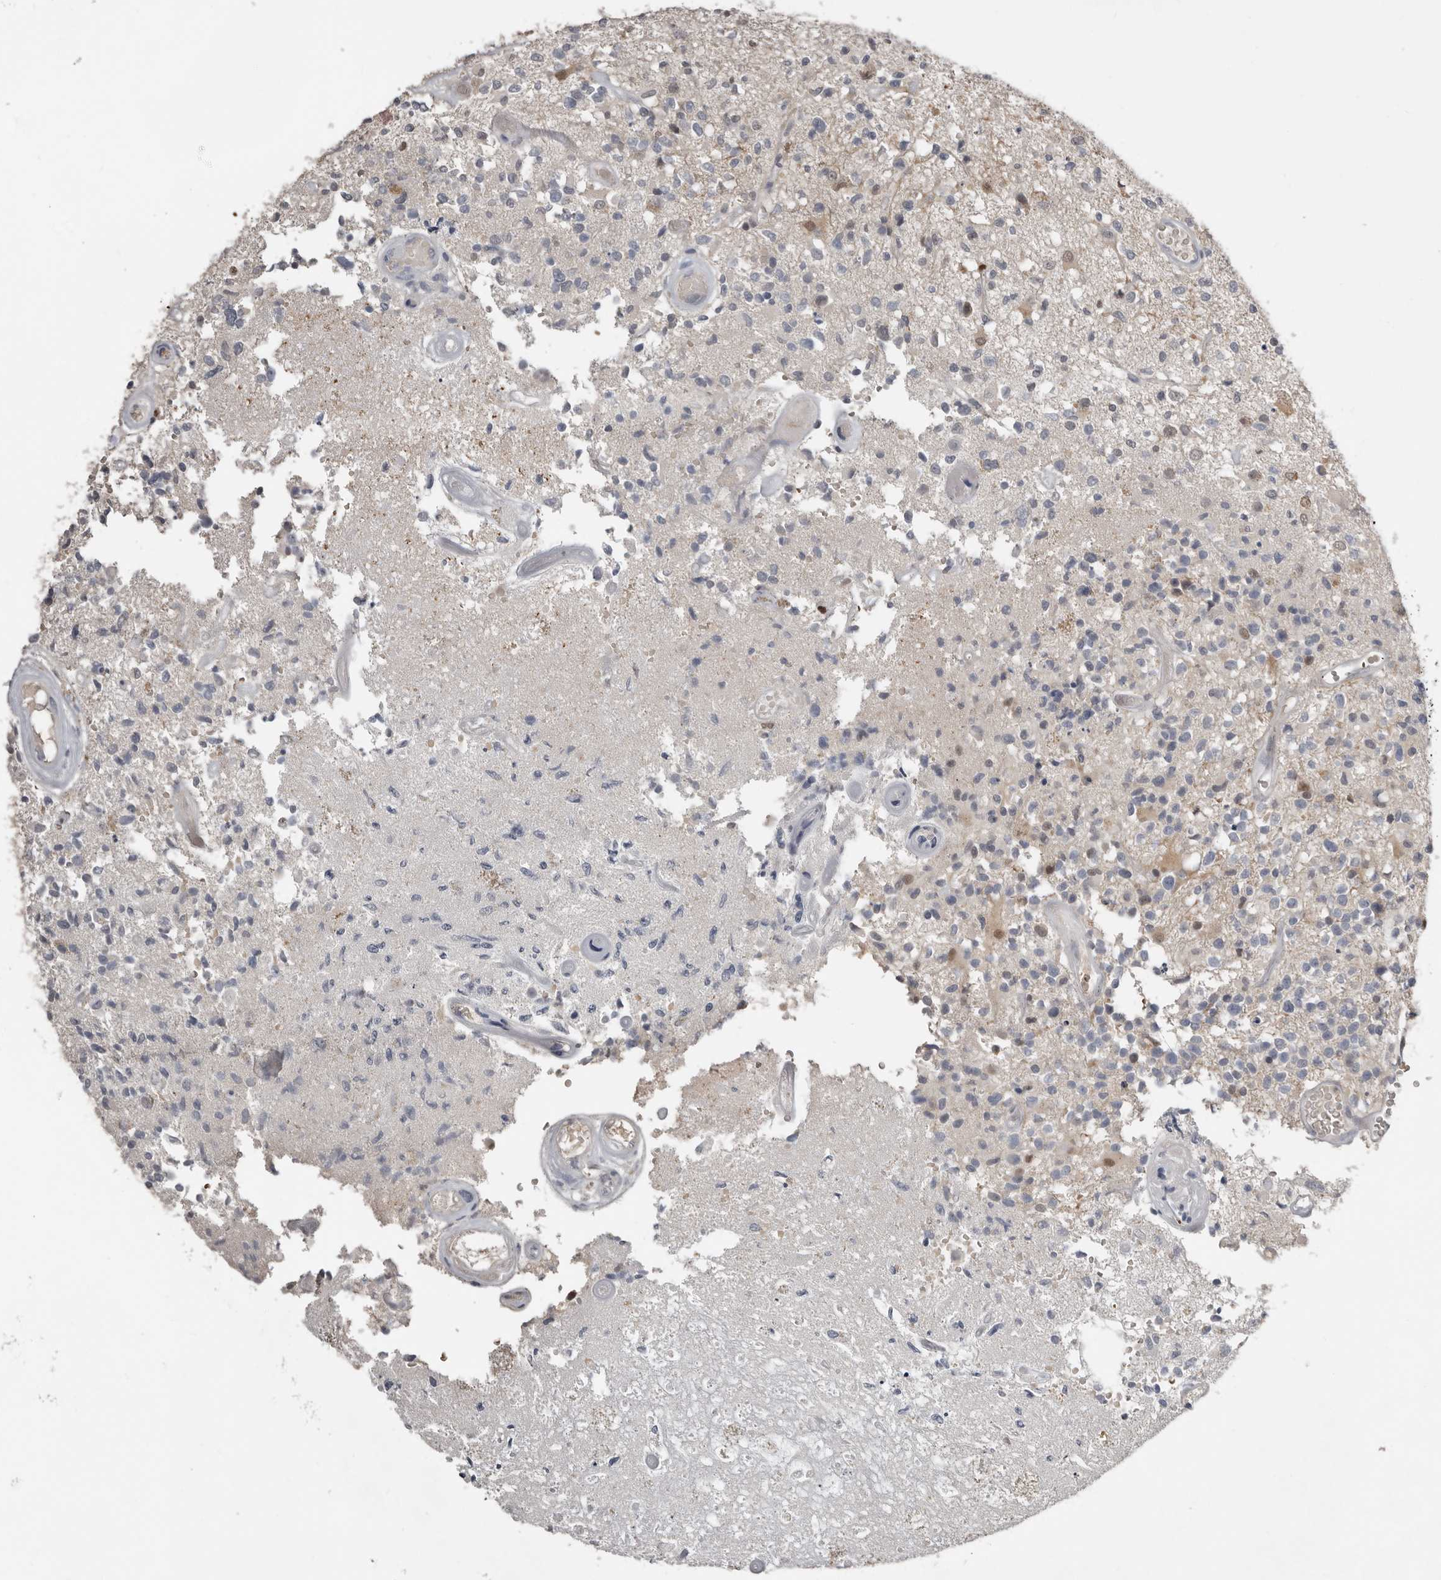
{"staining": {"intensity": "negative", "quantity": "none", "location": "none"}, "tissue": "glioma", "cell_type": "Tumor cells", "image_type": "cancer", "snomed": [{"axis": "morphology", "description": "Glioma, malignant, High grade"}, {"axis": "morphology", "description": "Glioblastoma, NOS"}, {"axis": "topography", "description": "Brain"}], "caption": "The micrograph exhibits no staining of tumor cells in glioma.", "gene": "RBKS", "patient": {"sex": "male", "age": 60}}